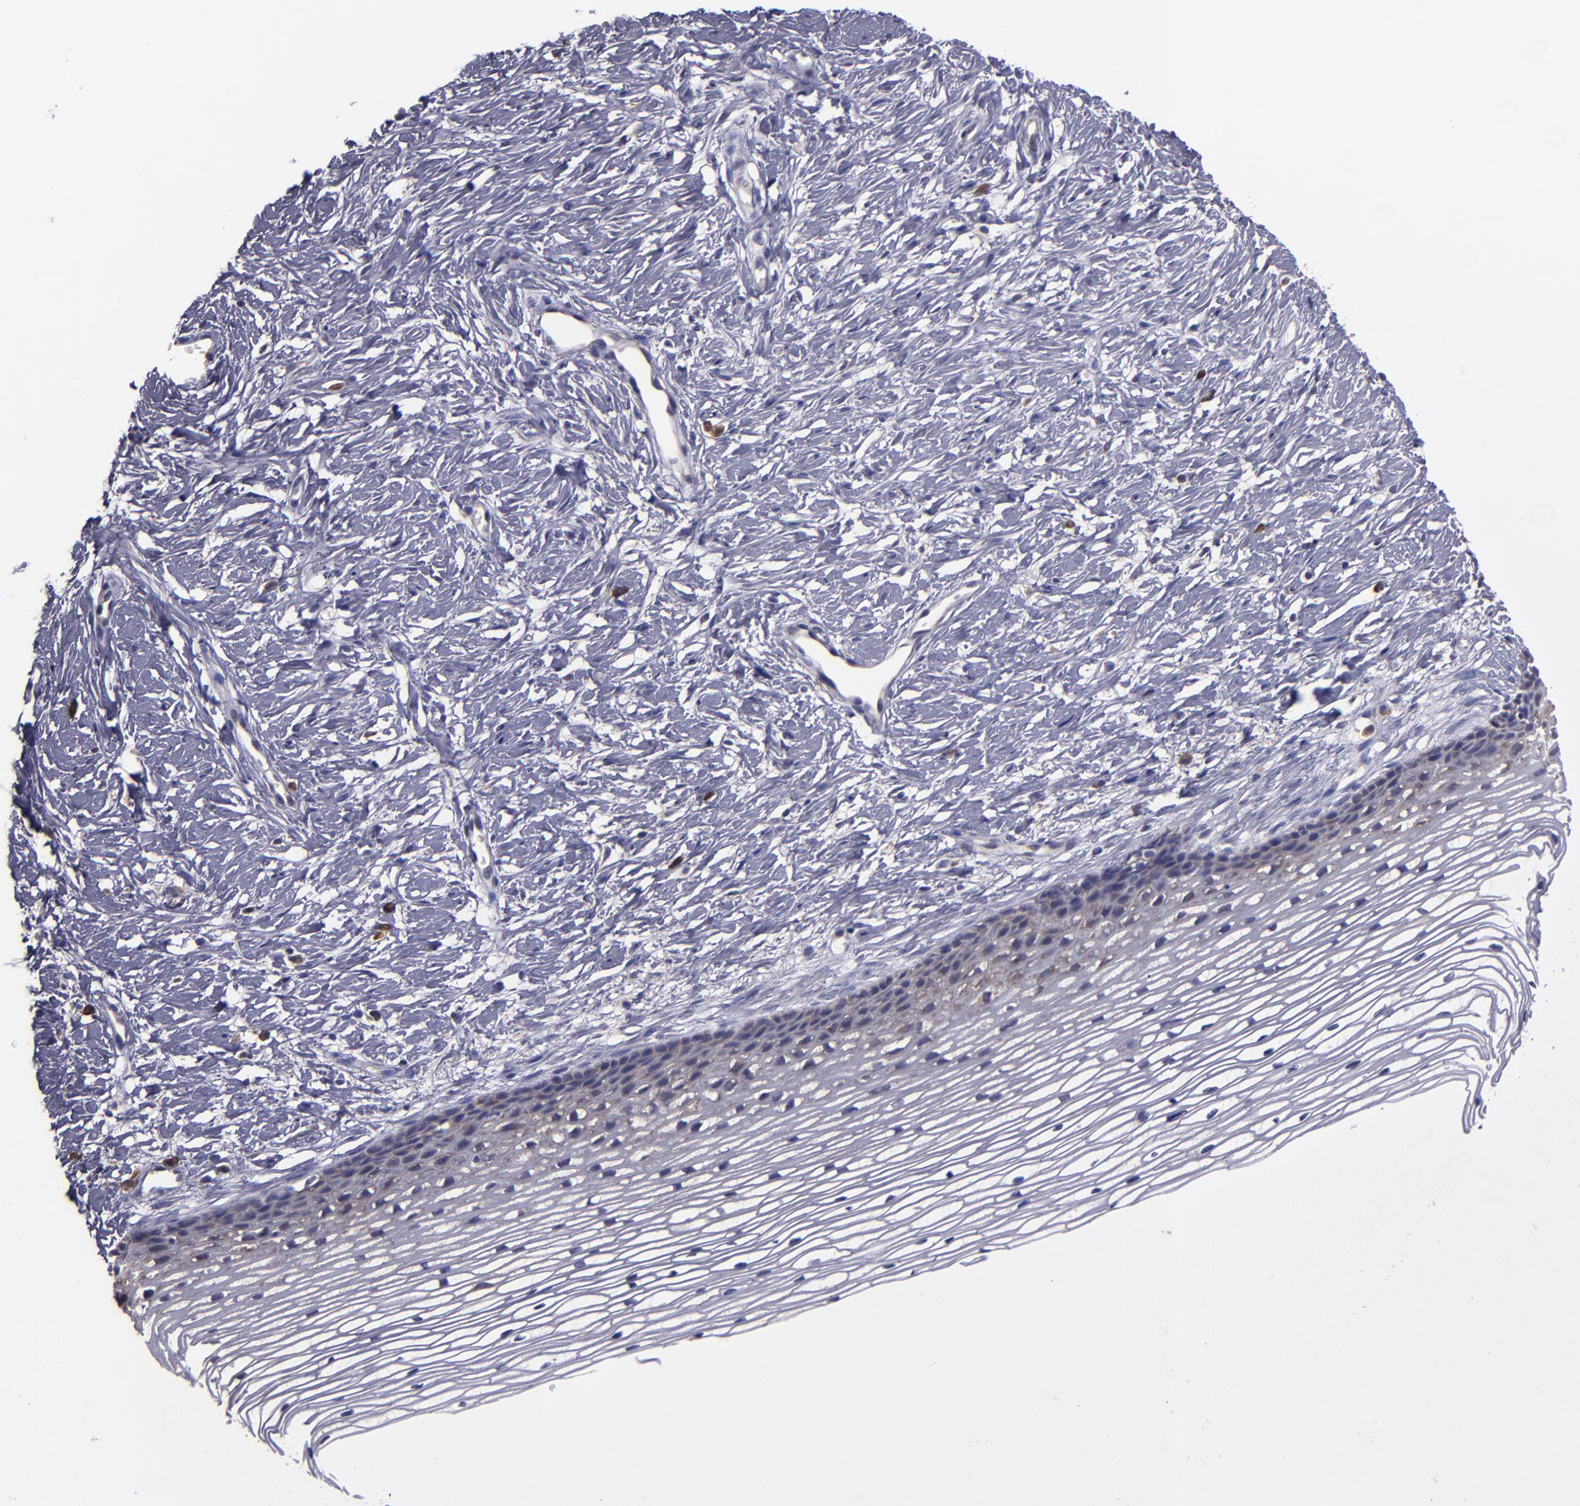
{"staining": {"intensity": "weak", "quantity": "<25%", "location": "cytoplasmic/membranous"}, "tissue": "cervix", "cell_type": "Glandular cells", "image_type": "normal", "snomed": [{"axis": "morphology", "description": "Normal tissue, NOS"}, {"axis": "topography", "description": "Cervix"}], "caption": "Immunohistochemical staining of benign cervix displays no significant positivity in glandular cells.", "gene": "CARS1", "patient": {"sex": "female", "age": 77}}